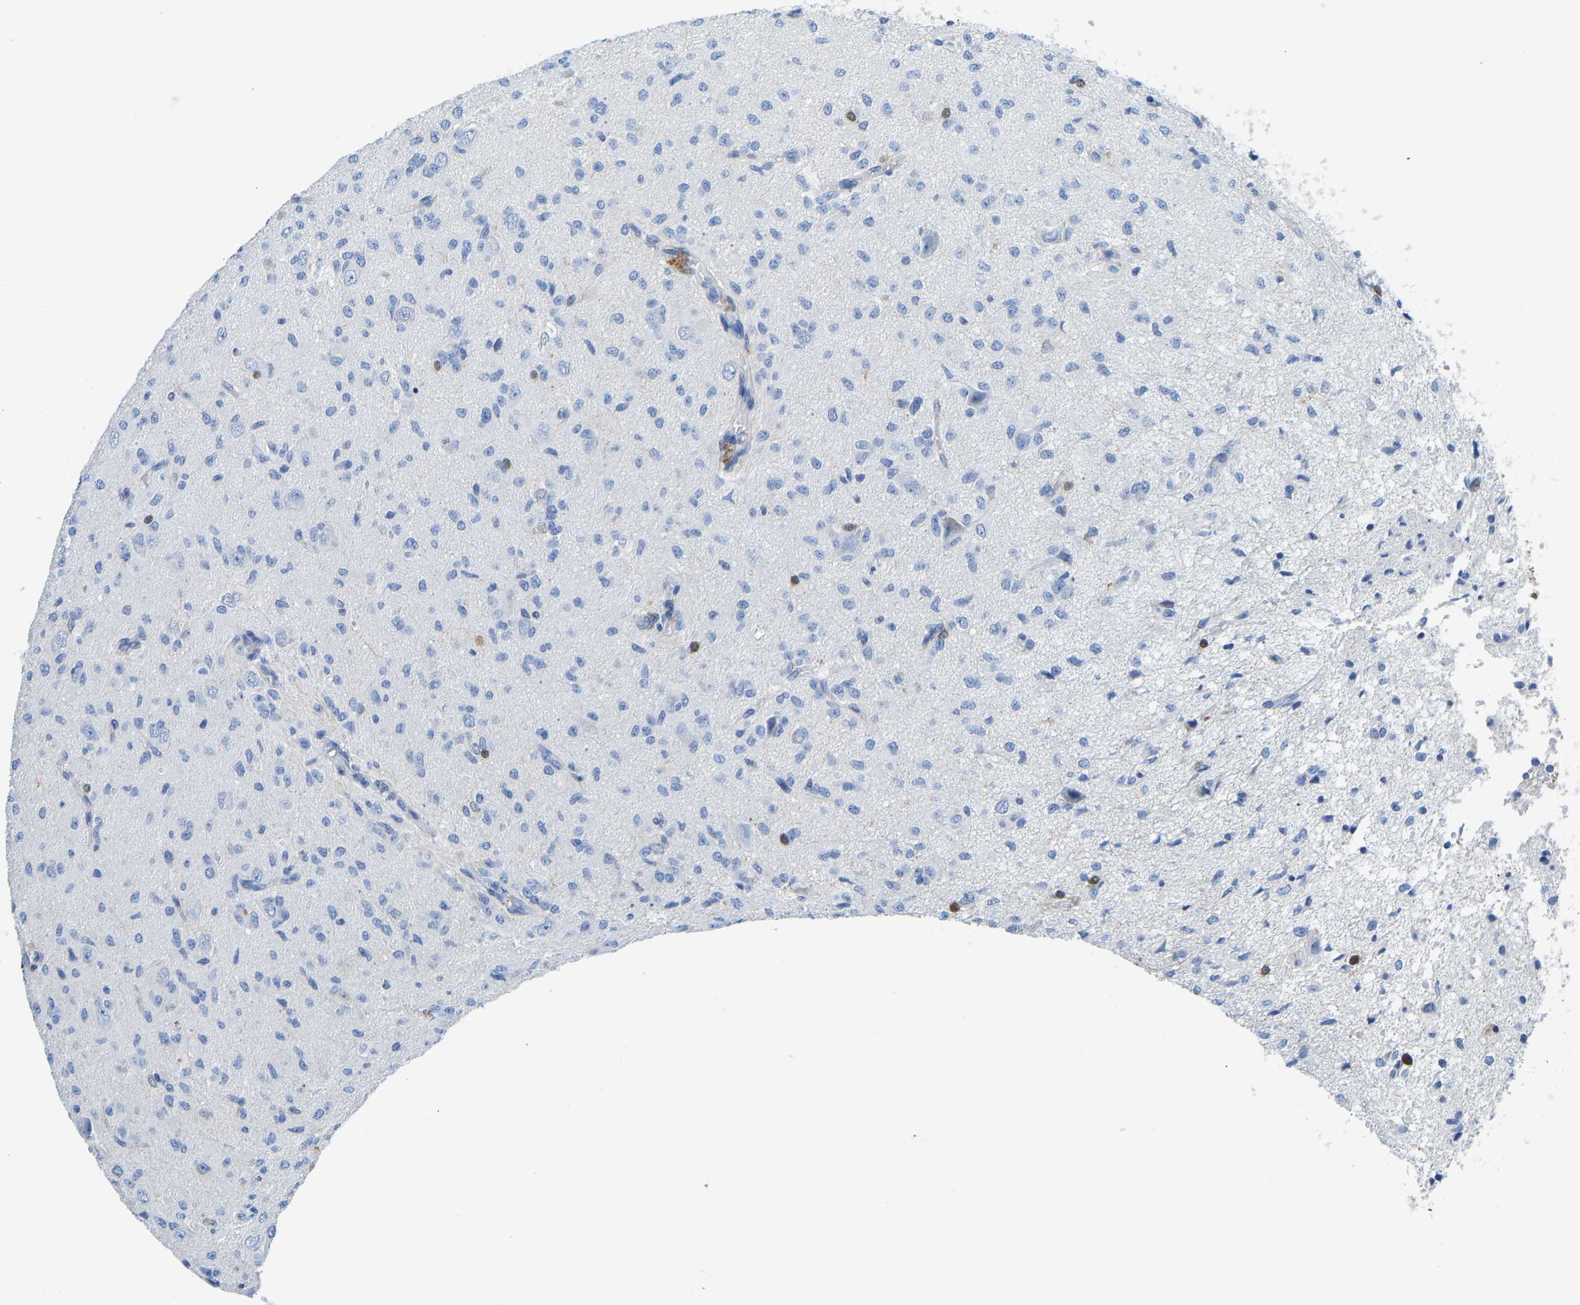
{"staining": {"intensity": "negative", "quantity": "none", "location": "none"}, "tissue": "glioma", "cell_type": "Tumor cells", "image_type": "cancer", "snomed": [{"axis": "morphology", "description": "Glioma, malignant, High grade"}, {"axis": "topography", "description": "Brain"}], "caption": "Image shows no protein expression in tumor cells of glioma tissue.", "gene": "NKAIN3", "patient": {"sex": "female", "age": 59}}